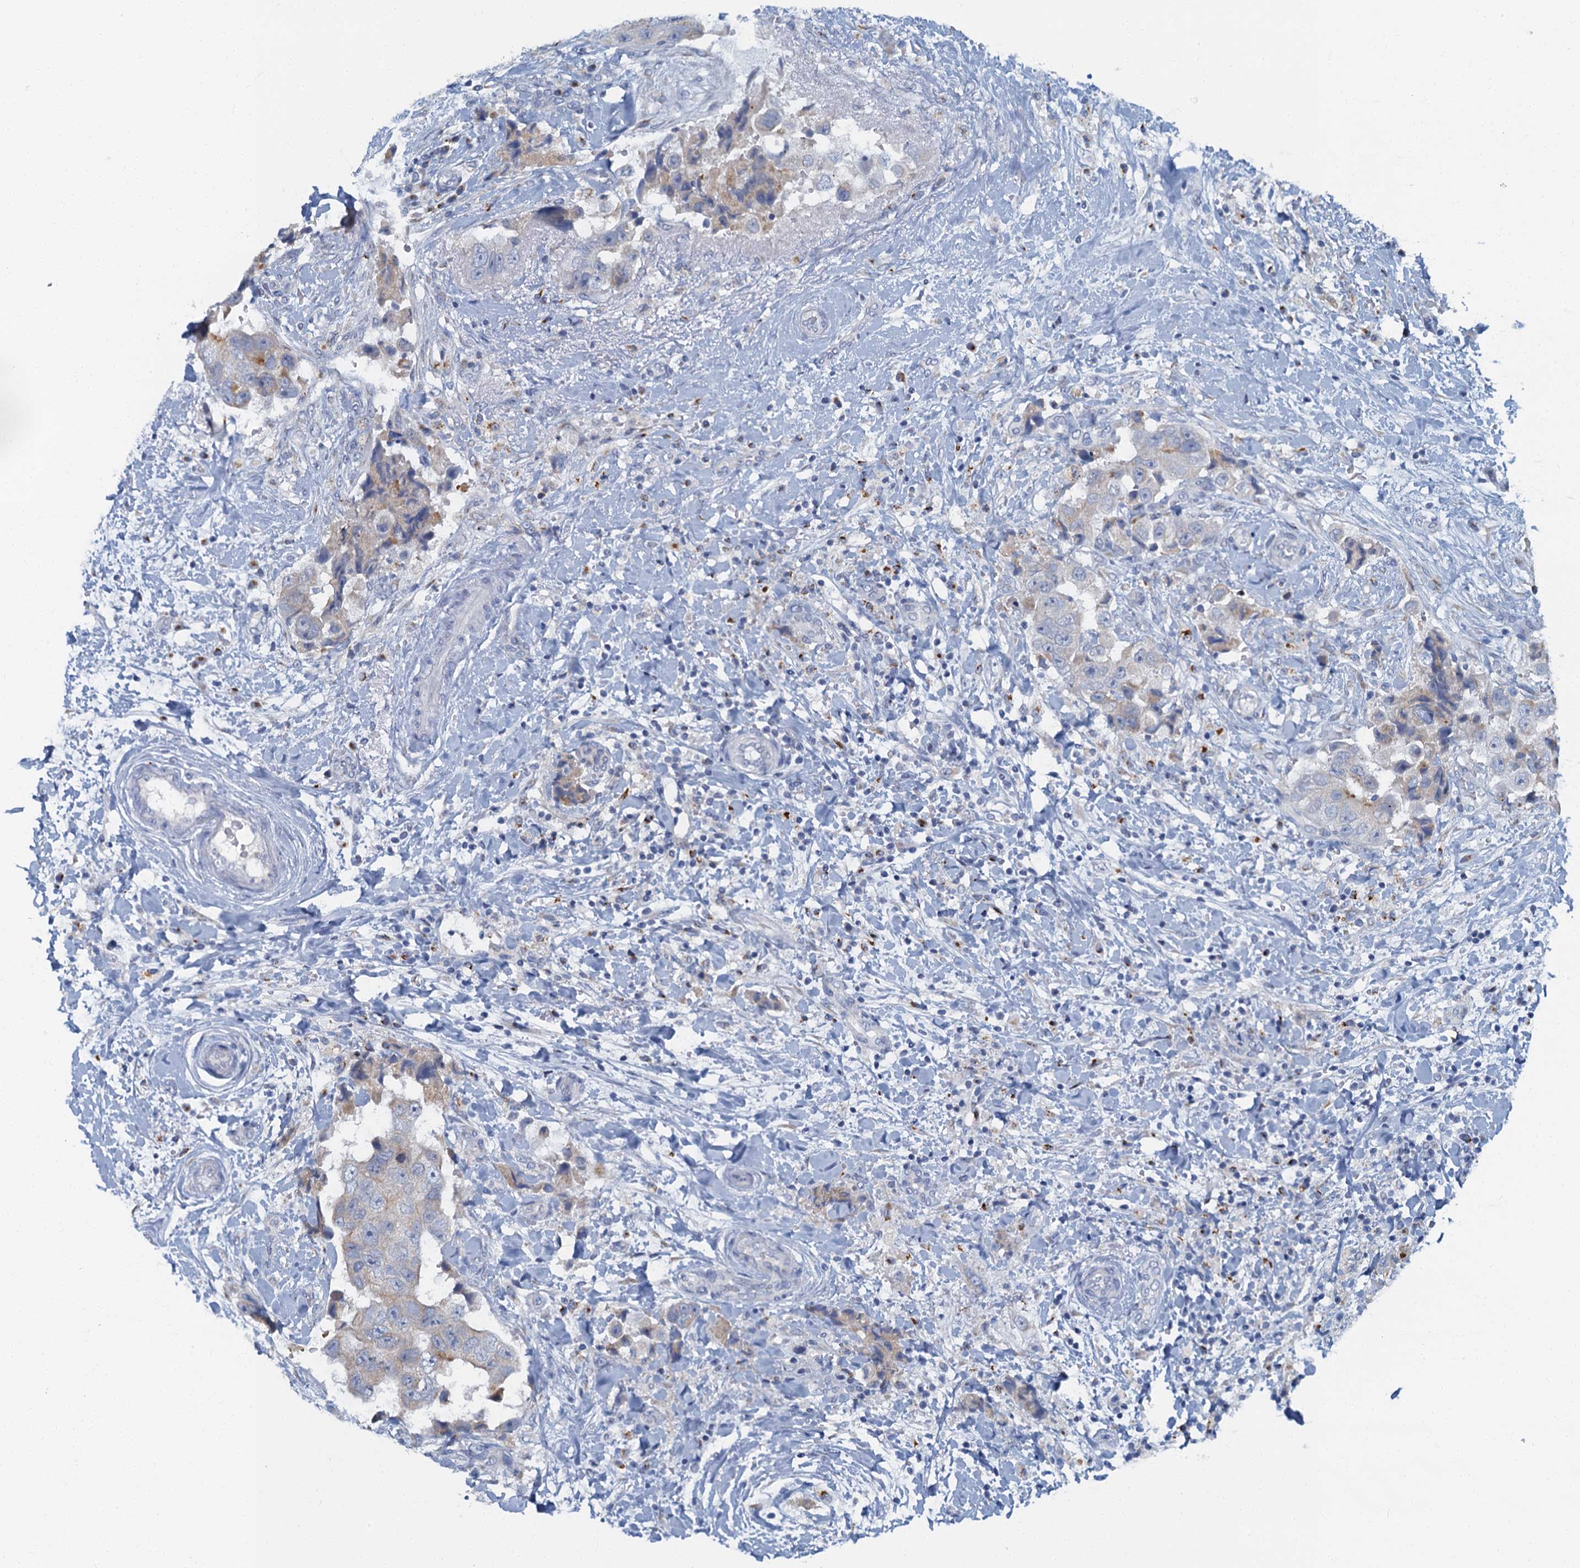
{"staining": {"intensity": "weak", "quantity": "<25%", "location": "cytoplasmic/membranous"}, "tissue": "breast cancer", "cell_type": "Tumor cells", "image_type": "cancer", "snomed": [{"axis": "morphology", "description": "Normal tissue, NOS"}, {"axis": "morphology", "description": "Duct carcinoma"}, {"axis": "topography", "description": "Breast"}], "caption": "Immunohistochemistry (IHC) histopathology image of neoplastic tissue: invasive ductal carcinoma (breast) stained with DAB displays no significant protein positivity in tumor cells.", "gene": "LYPD3", "patient": {"sex": "female", "age": 62}}